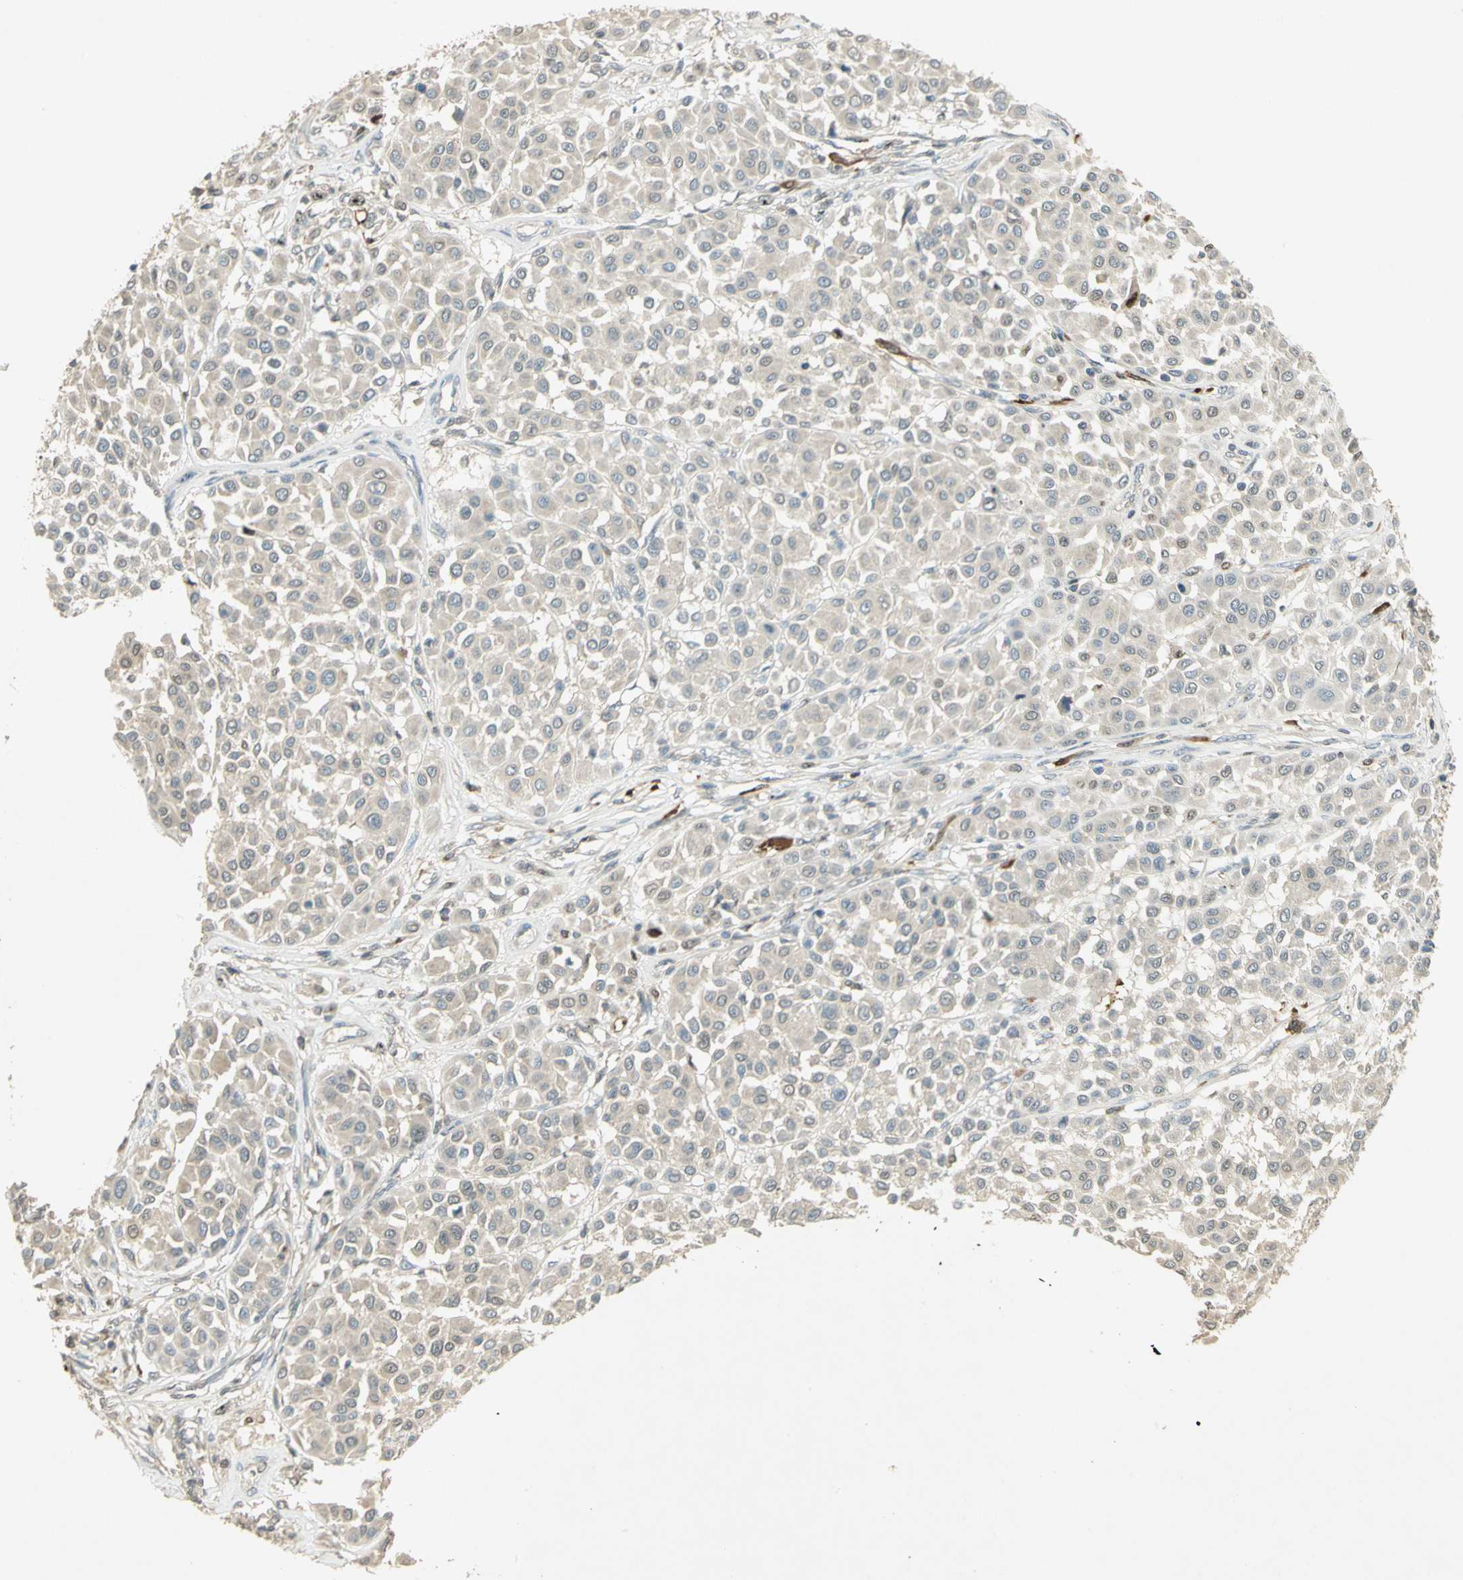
{"staining": {"intensity": "weak", "quantity": ">75%", "location": "cytoplasmic/membranous"}, "tissue": "melanoma", "cell_type": "Tumor cells", "image_type": "cancer", "snomed": [{"axis": "morphology", "description": "Malignant melanoma, Metastatic site"}, {"axis": "topography", "description": "Soft tissue"}], "caption": "About >75% of tumor cells in human malignant melanoma (metastatic site) show weak cytoplasmic/membranous protein staining as visualized by brown immunohistochemical staining.", "gene": "BIRC2", "patient": {"sex": "male", "age": 41}}